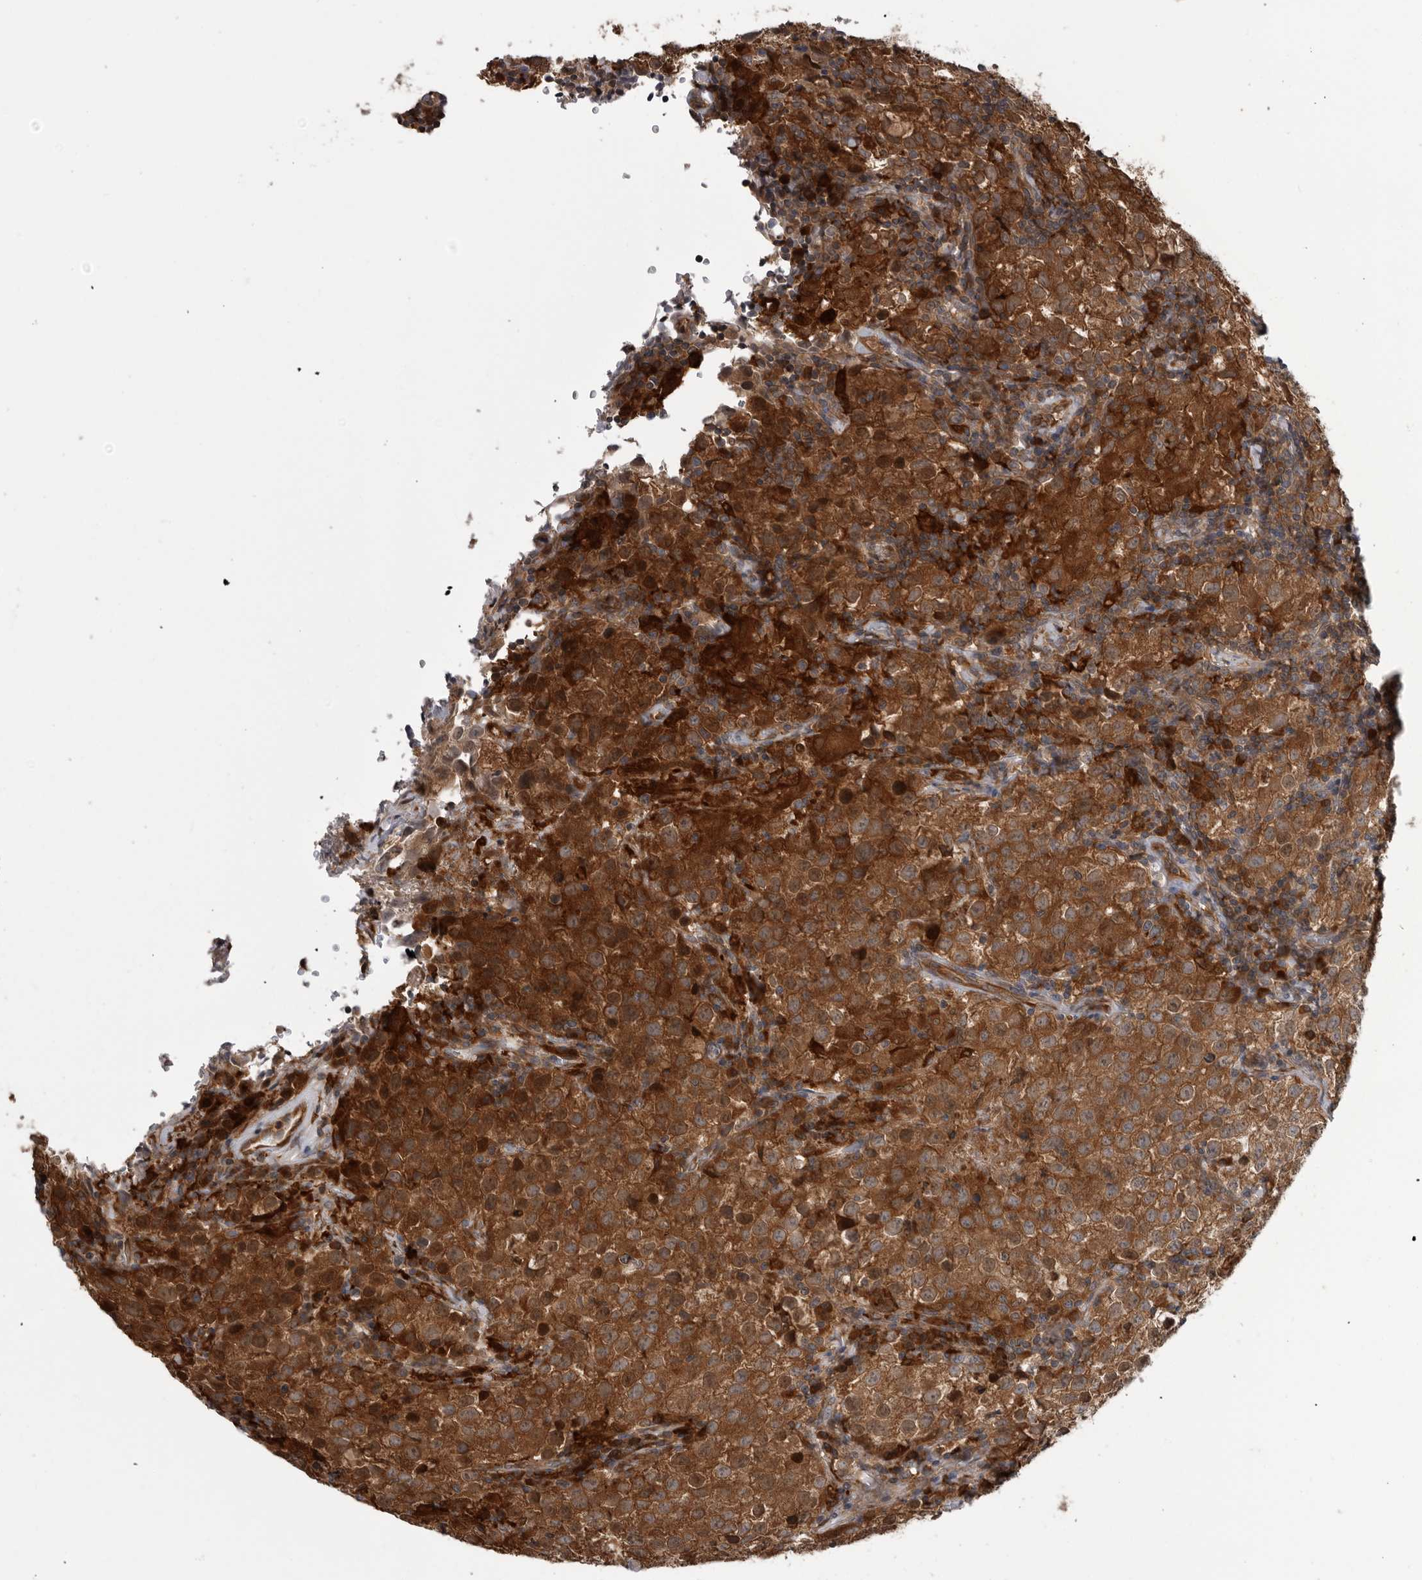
{"staining": {"intensity": "moderate", "quantity": ">75%", "location": "cytoplasmic/membranous"}, "tissue": "testis cancer", "cell_type": "Tumor cells", "image_type": "cancer", "snomed": [{"axis": "morphology", "description": "Seminoma, NOS"}, {"axis": "morphology", "description": "Carcinoma, Embryonal, NOS"}, {"axis": "topography", "description": "Testis"}], "caption": "Immunohistochemical staining of human testis embryonal carcinoma exhibits medium levels of moderate cytoplasmic/membranous protein expression in about >75% of tumor cells.", "gene": "RAB3GAP2", "patient": {"sex": "male", "age": 43}}